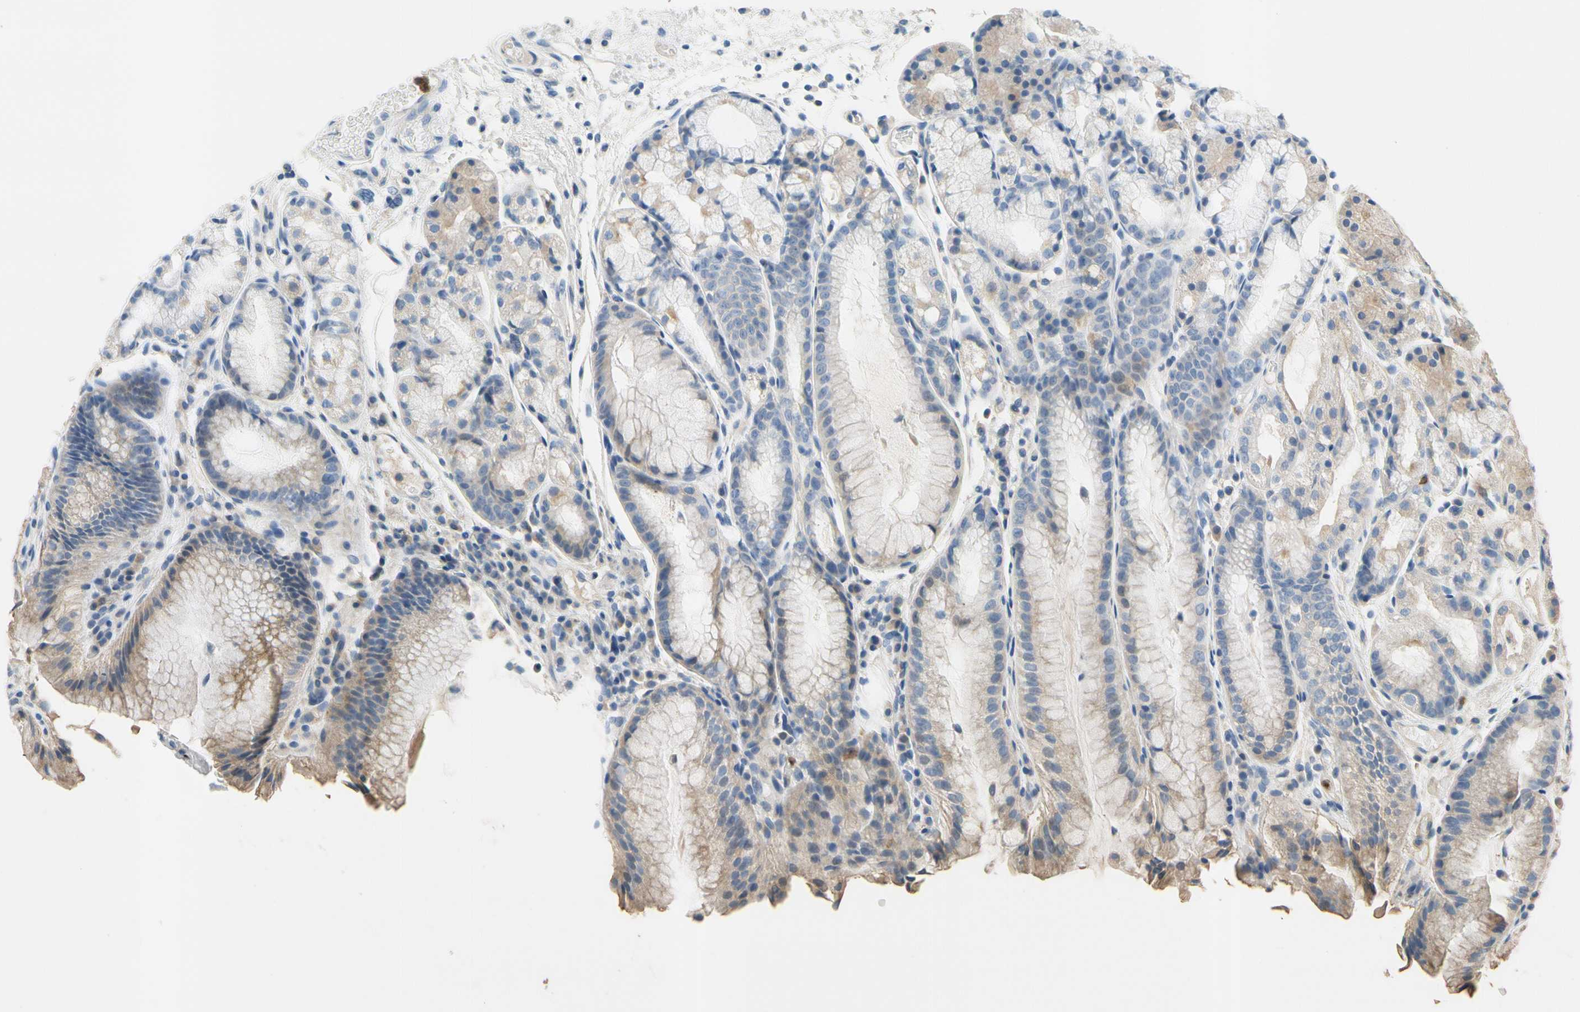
{"staining": {"intensity": "moderate", "quantity": "<25%", "location": "cytoplasmic/membranous"}, "tissue": "stomach", "cell_type": "Glandular cells", "image_type": "normal", "snomed": [{"axis": "morphology", "description": "Normal tissue, NOS"}, {"axis": "topography", "description": "Stomach, upper"}], "caption": "IHC (DAB) staining of benign human stomach exhibits moderate cytoplasmic/membranous protein staining in approximately <25% of glandular cells. (brown staining indicates protein expression, while blue staining denotes nuclei).", "gene": "SIGLEC5", "patient": {"sex": "male", "age": 72}}